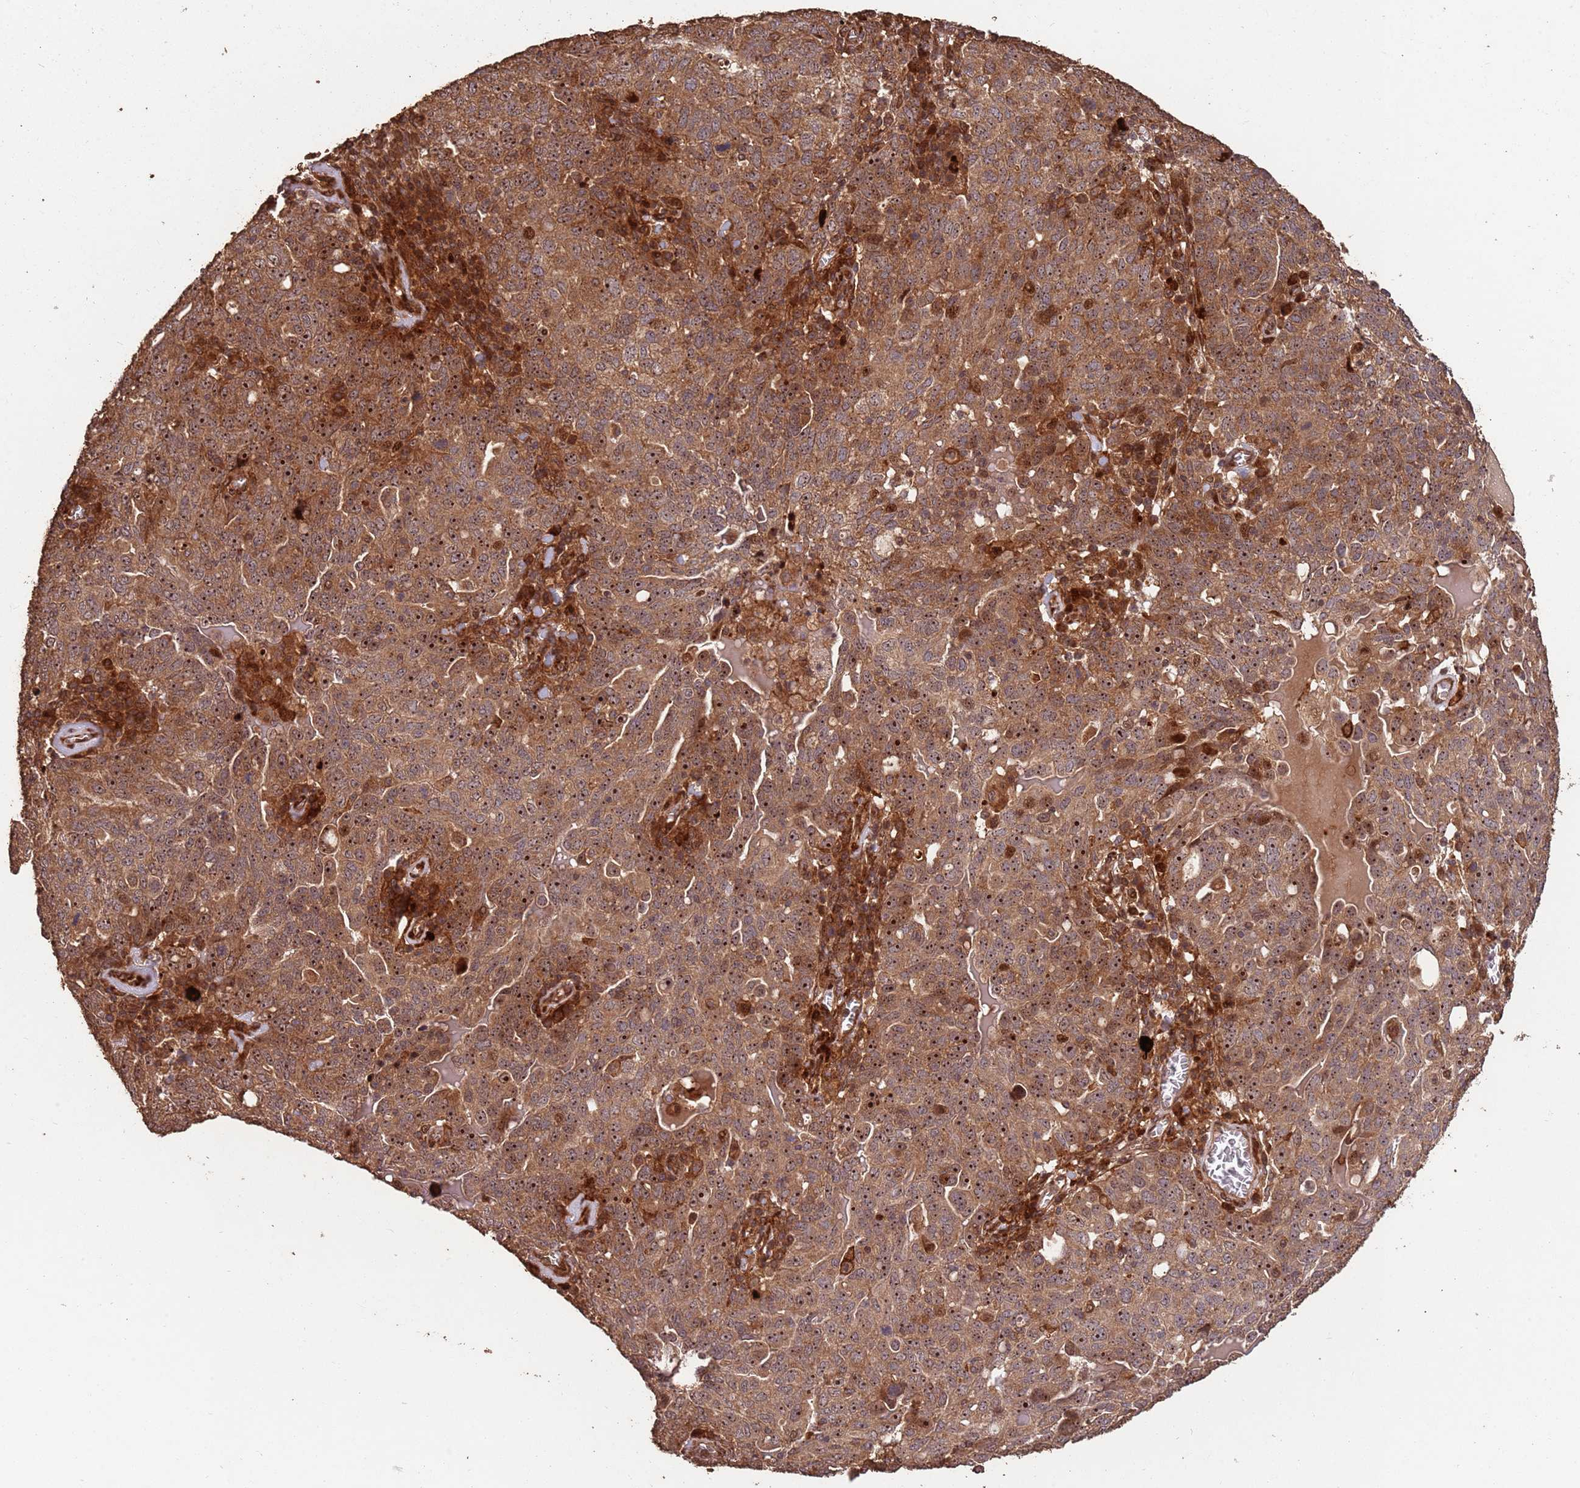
{"staining": {"intensity": "moderate", "quantity": ">75%", "location": "cytoplasmic/membranous,nuclear"}, "tissue": "ovarian cancer", "cell_type": "Tumor cells", "image_type": "cancer", "snomed": [{"axis": "morphology", "description": "Carcinoma, endometroid"}, {"axis": "topography", "description": "Ovary"}], "caption": "DAB (3,3'-diaminobenzidine) immunohistochemical staining of human ovarian cancer reveals moderate cytoplasmic/membranous and nuclear protein staining in approximately >75% of tumor cells.", "gene": "ZNF428", "patient": {"sex": "female", "age": 62}}